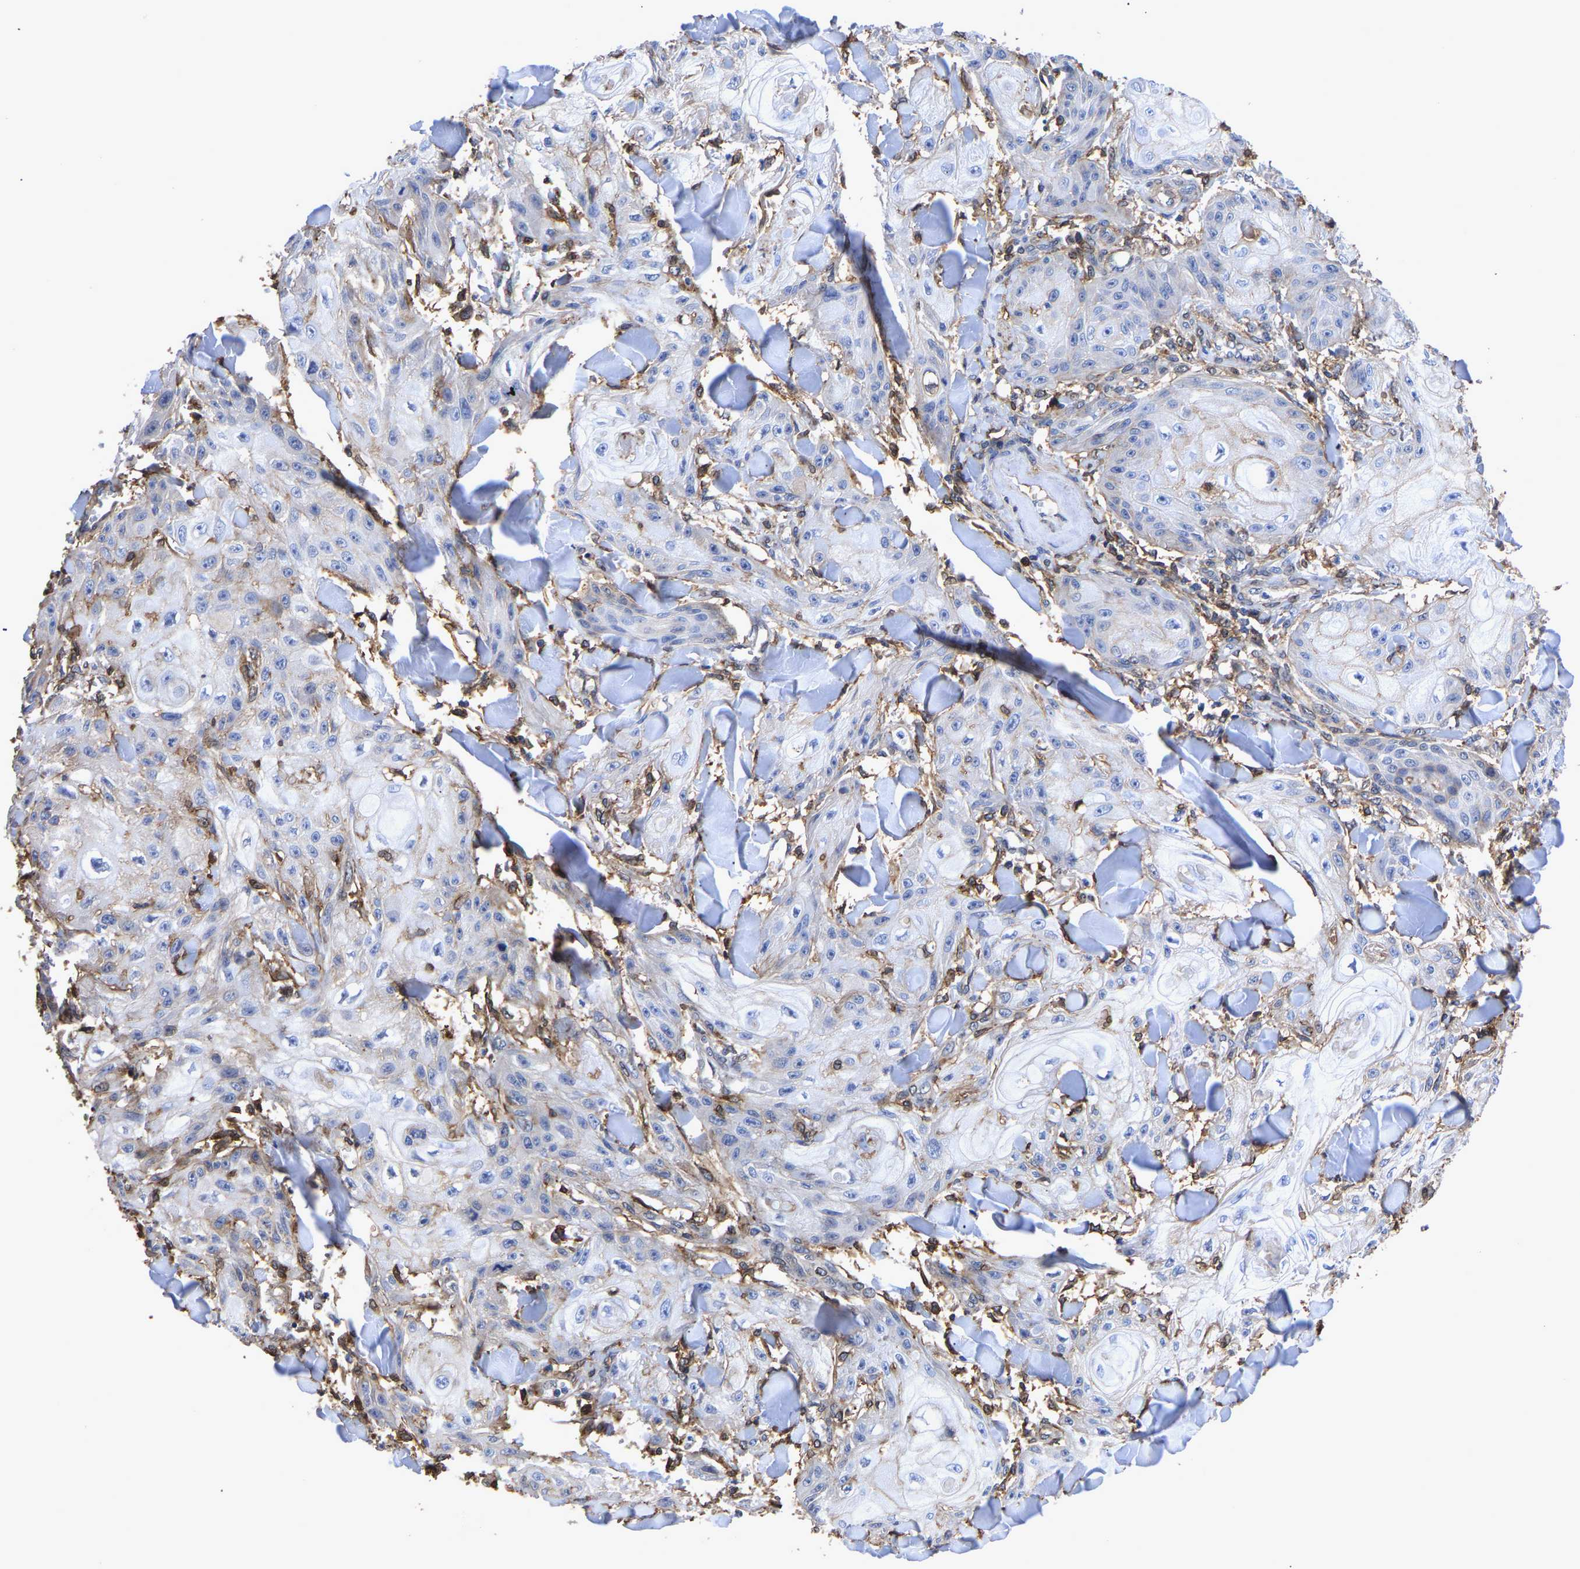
{"staining": {"intensity": "negative", "quantity": "none", "location": "none"}, "tissue": "skin cancer", "cell_type": "Tumor cells", "image_type": "cancer", "snomed": [{"axis": "morphology", "description": "Squamous cell carcinoma, NOS"}, {"axis": "topography", "description": "Skin"}], "caption": "A micrograph of squamous cell carcinoma (skin) stained for a protein demonstrates no brown staining in tumor cells.", "gene": "LIF", "patient": {"sex": "male", "age": 74}}